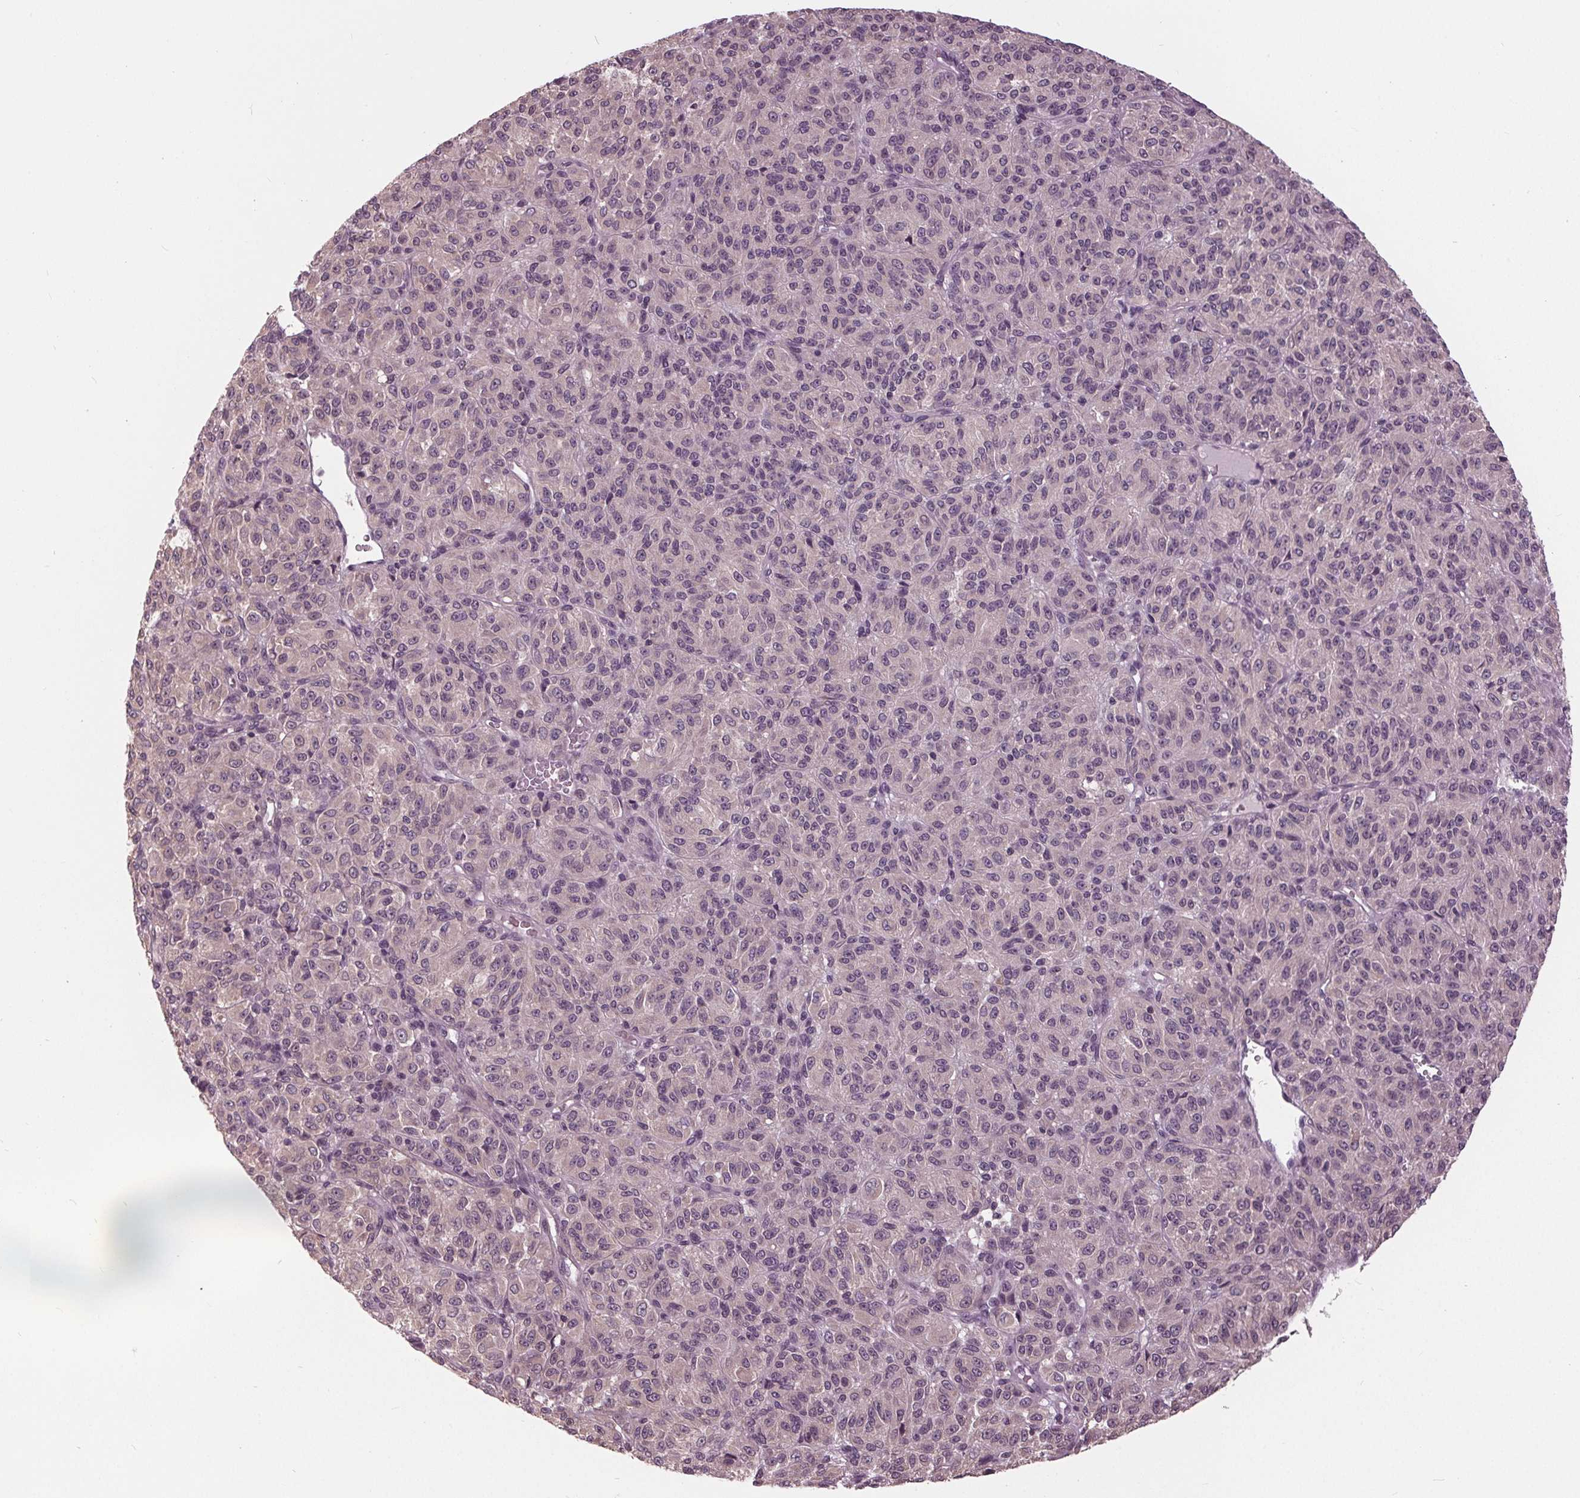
{"staining": {"intensity": "negative", "quantity": "none", "location": "none"}, "tissue": "melanoma", "cell_type": "Tumor cells", "image_type": "cancer", "snomed": [{"axis": "morphology", "description": "Malignant melanoma, Metastatic site"}, {"axis": "topography", "description": "Brain"}], "caption": "Human malignant melanoma (metastatic site) stained for a protein using immunohistochemistry (IHC) shows no positivity in tumor cells.", "gene": "SIGLEC6", "patient": {"sex": "female", "age": 56}}